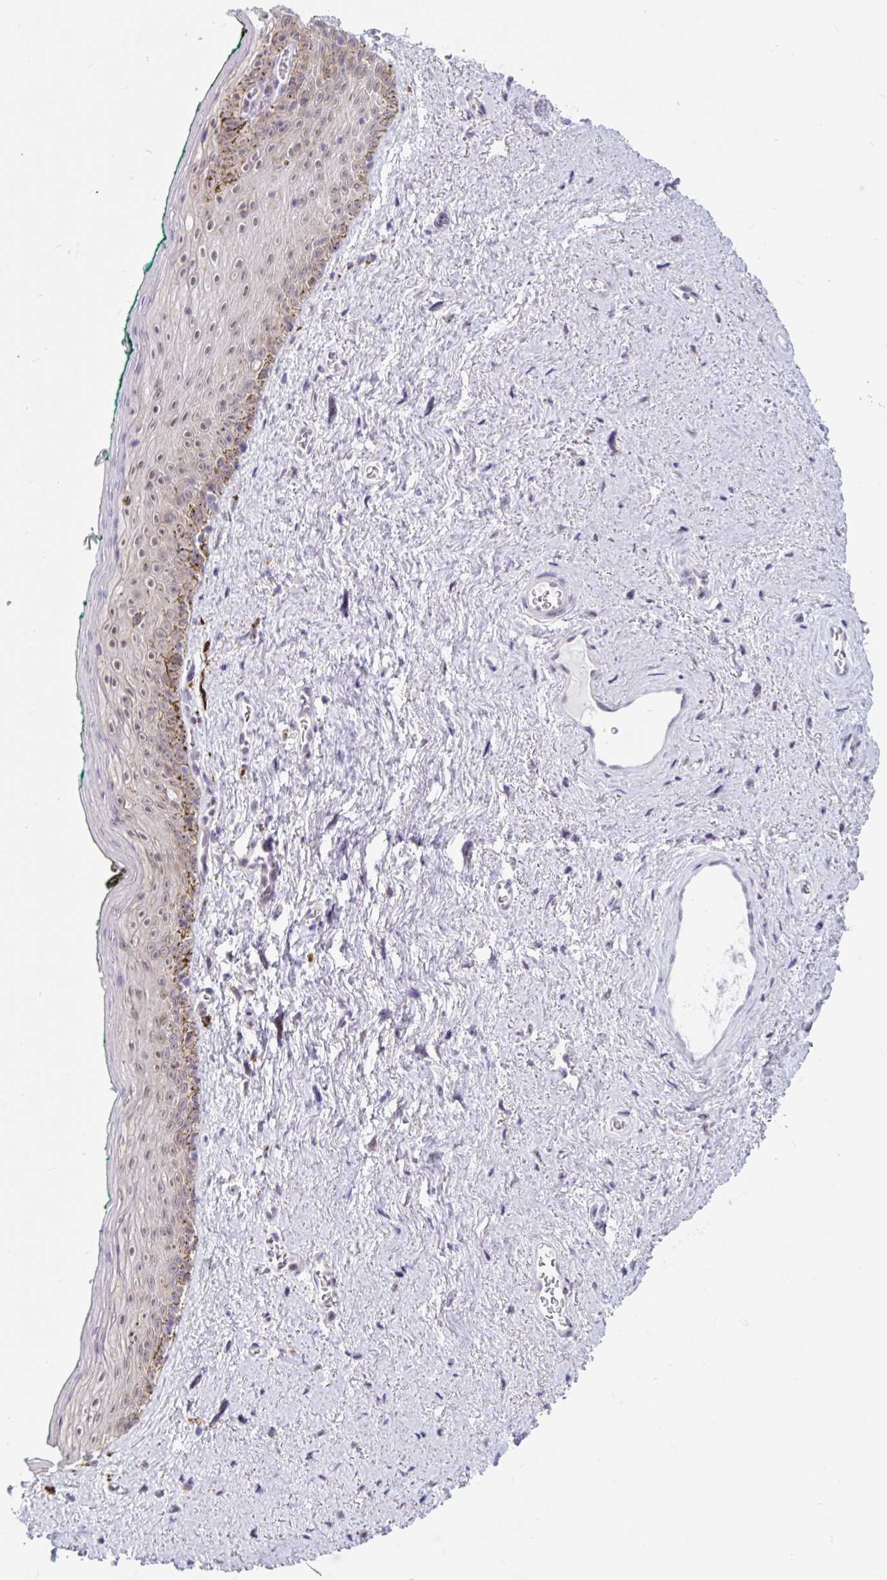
{"staining": {"intensity": "moderate", "quantity": "<25%", "location": "nuclear"}, "tissue": "vagina", "cell_type": "Squamous epithelial cells", "image_type": "normal", "snomed": [{"axis": "morphology", "description": "Normal tissue, NOS"}, {"axis": "topography", "description": "Vulva"}, {"axis": "topography", "description": "Vagina"}, {"axis": "topography", "description": "Peripheral nerve tissue"}], "caption": "Immunohistochemical staining of benign vagina reveals low levels of moderate nuclear expression in about <25% of squamous epithelial cells.", "gene": "SRSF10", "patient": {"sex": "female", "age": 66}}